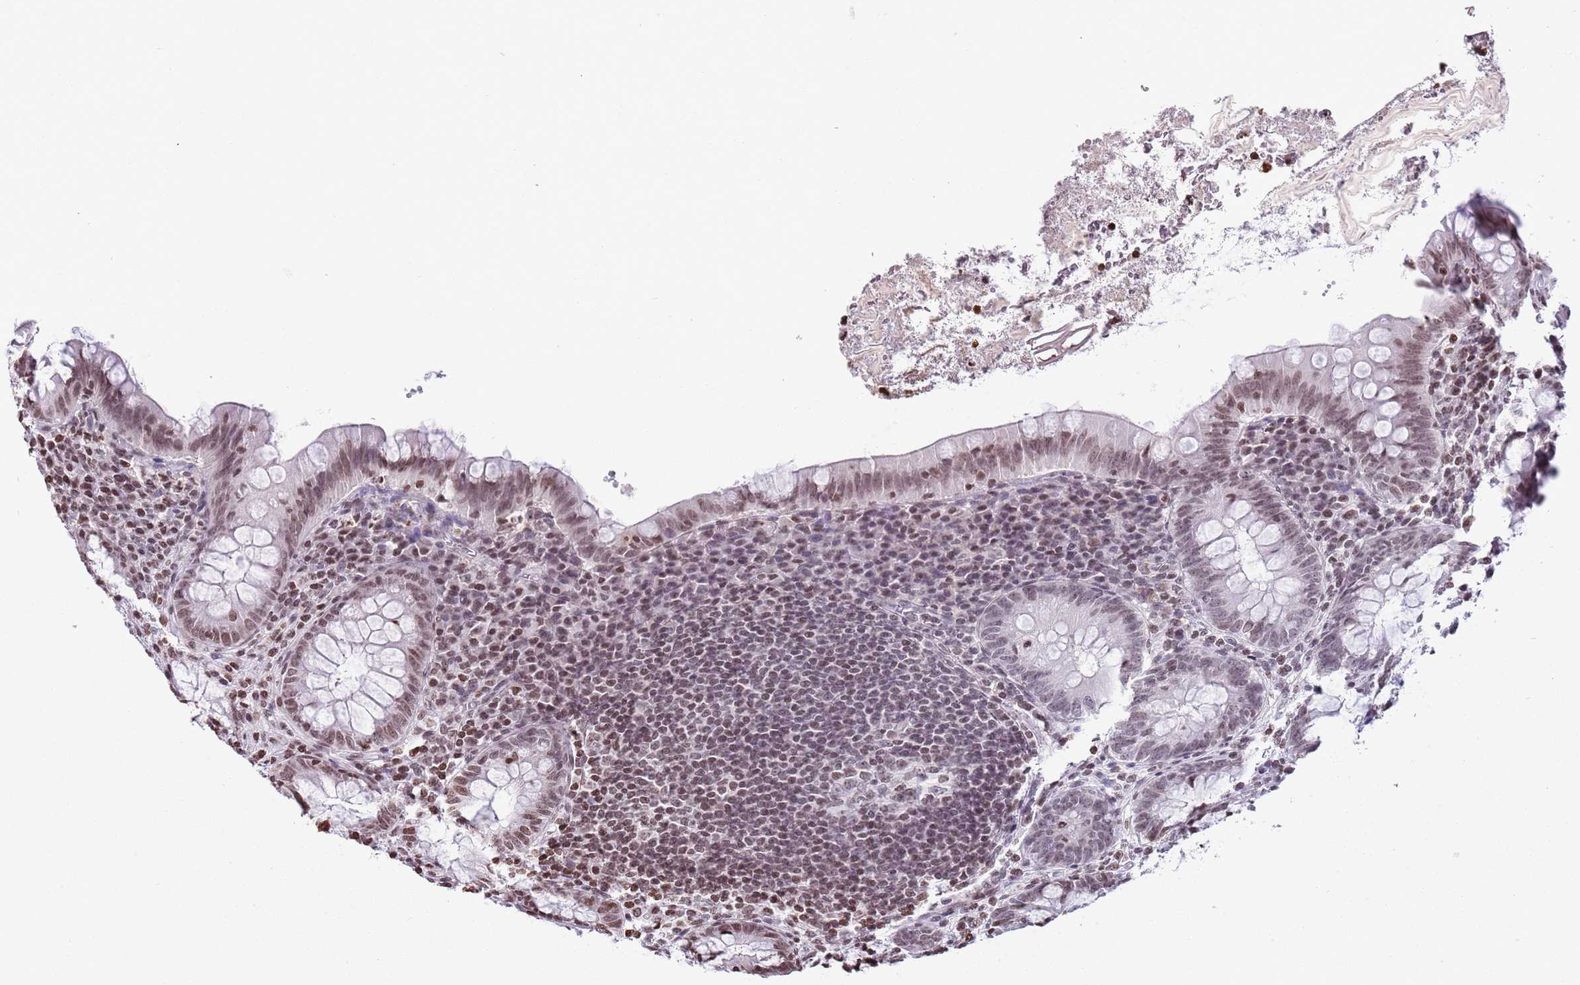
{"staining": {"intensity": "moderate", "quantity": "25%-75%", "location": "nuclear"}, "tissue": "appendix", "cell_type": "Glandular cells", "image_type": "normal", "snomed": [{"axis": "morphology", "description": "Normal tissue, NOS"}, {"axis": "topography", "description": "Appendix"}], "caption": "Benign appendix shows moderate nuclear expression in approximately 25%-75% of glandular cells, visualized by immunohistochemistry. The staining is performed using DAB brown chromogen to label protein expression. The nuclei are counter-stained blue using hematoxylin.", "gene": "KPNA3", "patient": {"sex": "female", "age": 33}}